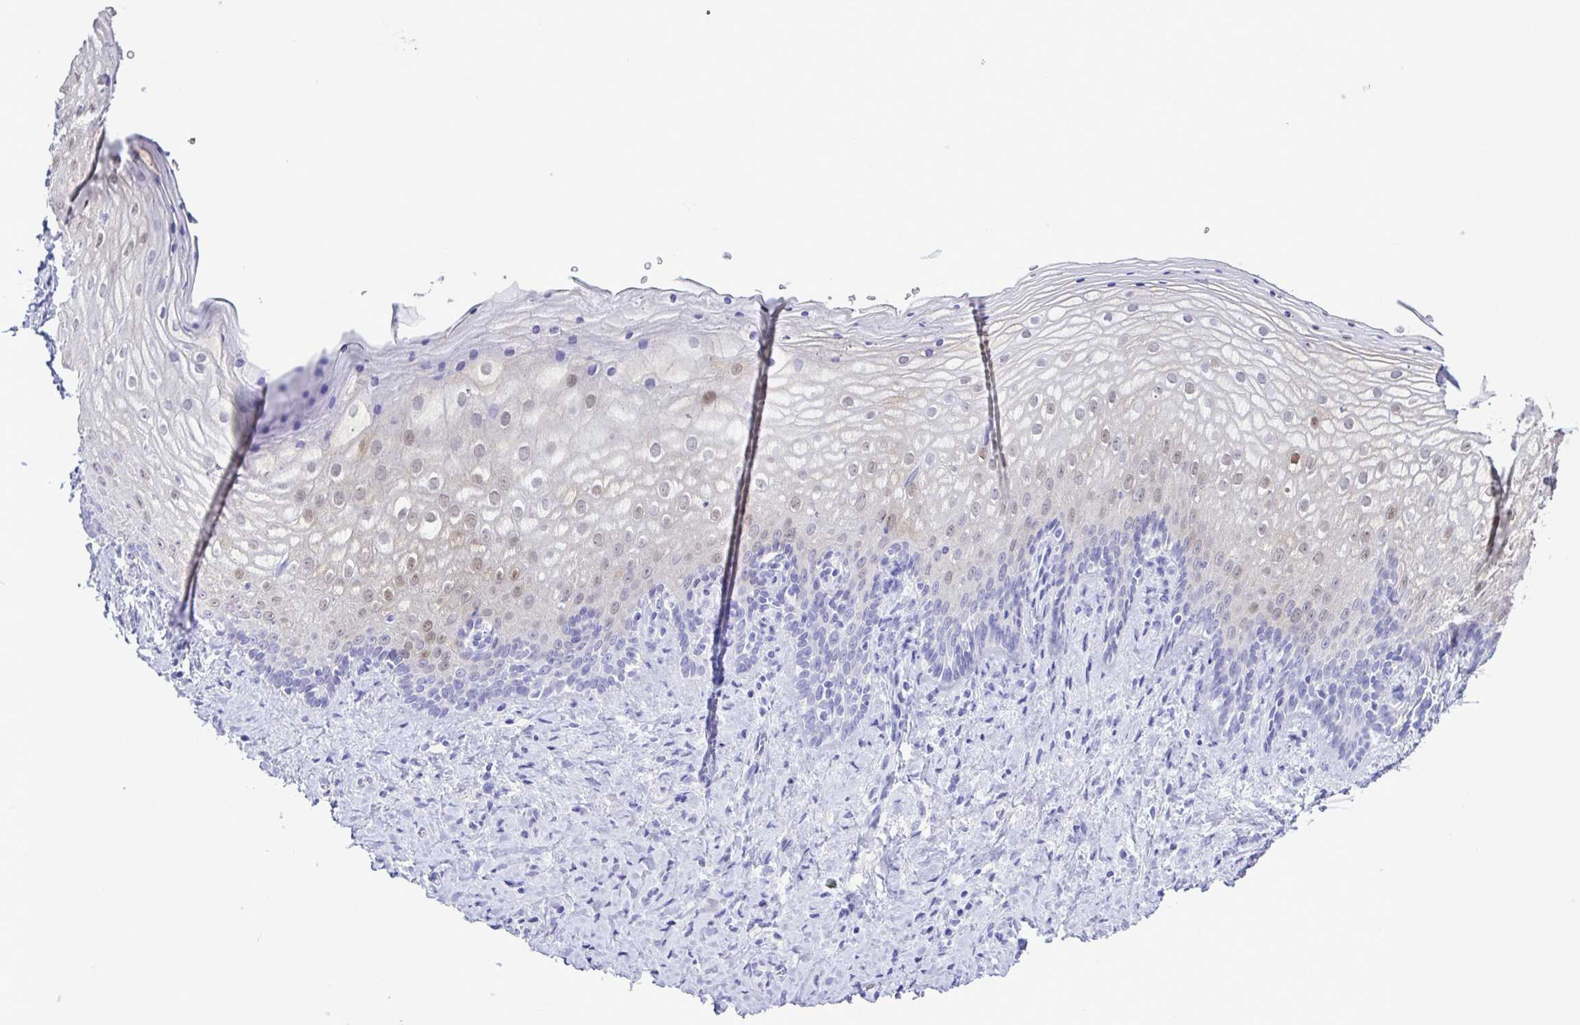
{"staining": {"intensity": "weak", "quantity": "<25%", "location": "nuclear"}, "tissue": "vagina", "cell_type": "Squamous epithelial cells", "image_type": "normal", "snomed": [{"axis": "morphology", "description": "Normal tissue, NOS"}, {"axis": "topography", "description": "Vagina"}], "caption": "Image shows no protein positivity in squamous epithelial cells of unremarkable vagina. (DAB (3,3'-diaminobenzidine) immunohistochemistry visualized using brightfield microscopy, high magnification).", "gene": "CASP14", "patient": {"sex": "female", "age": 42}}